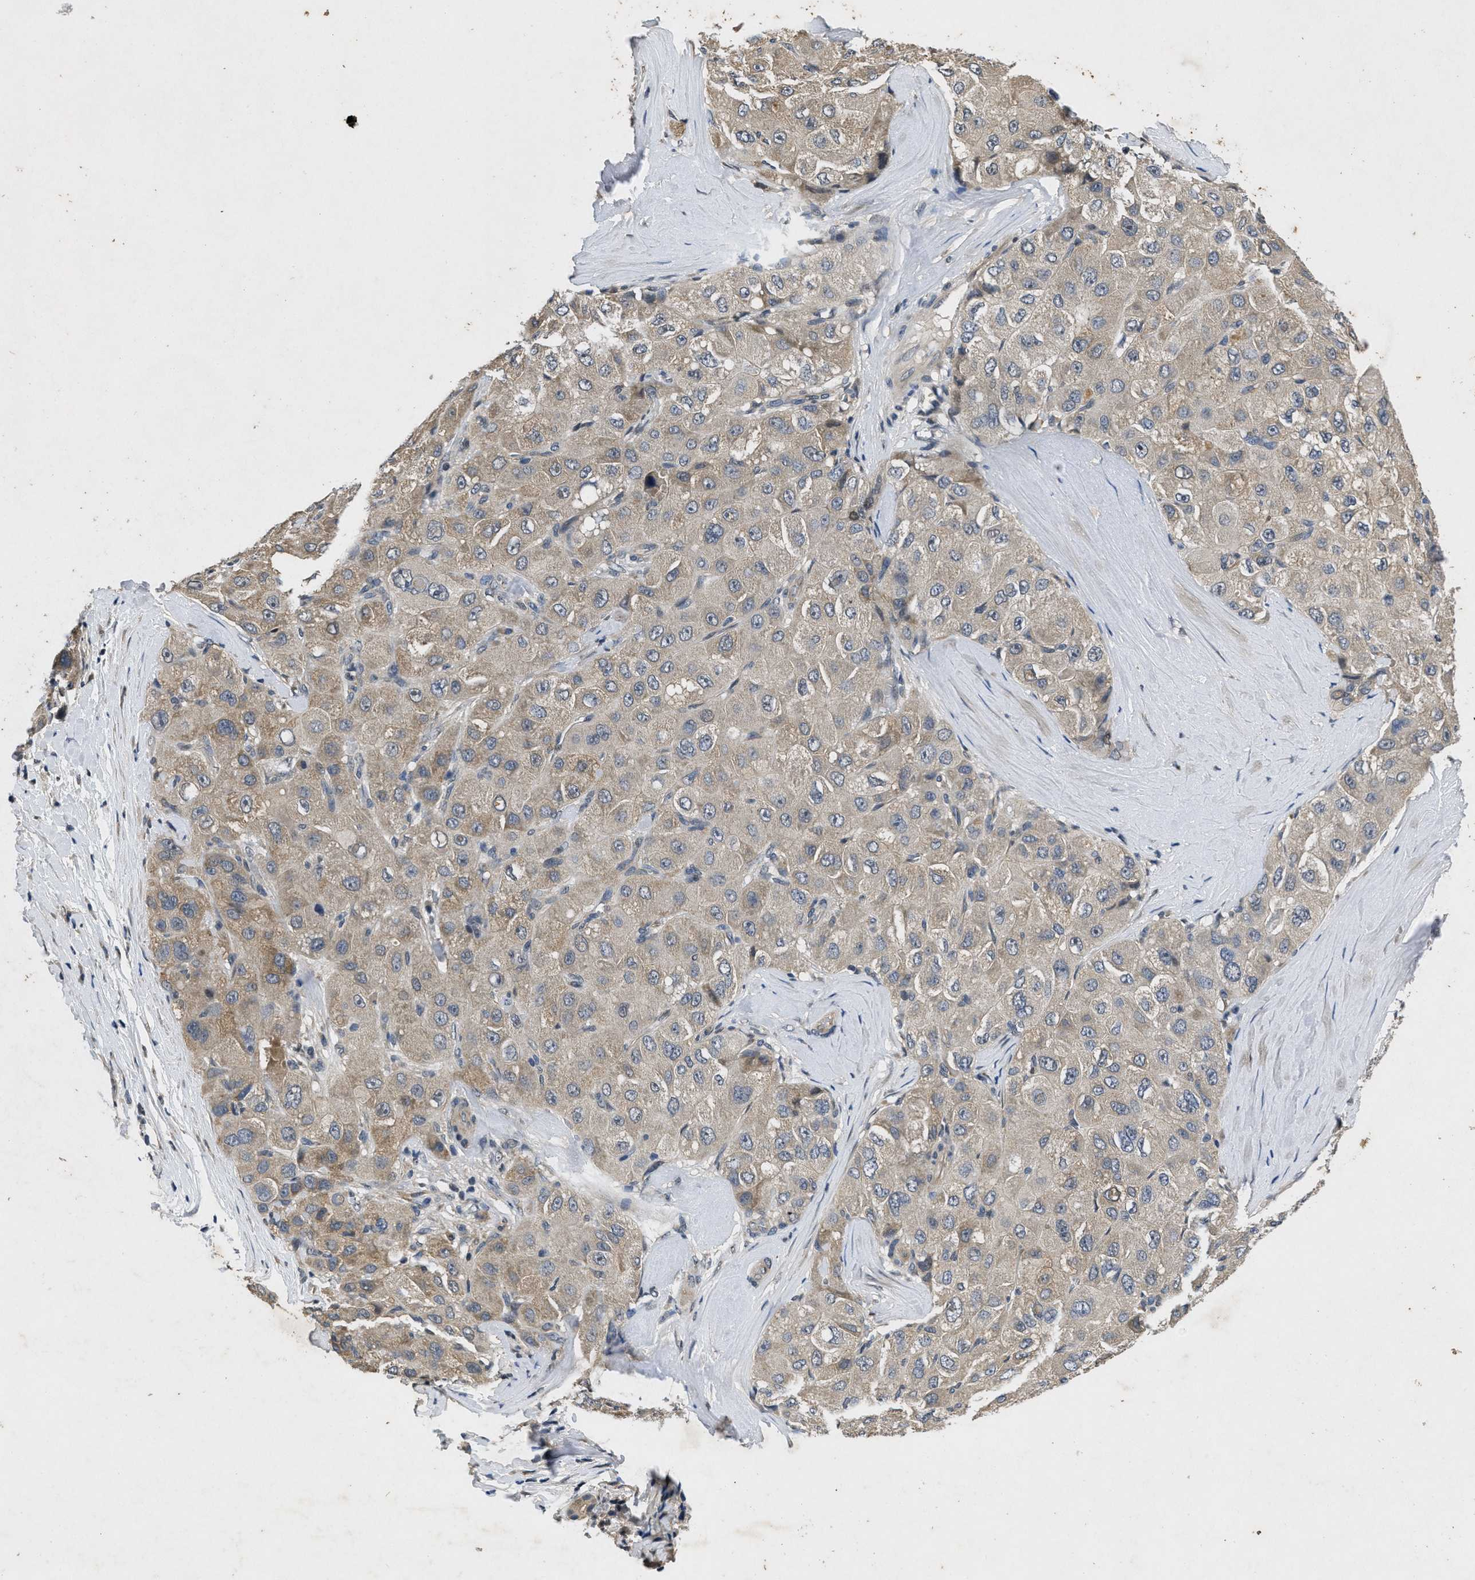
{"staining": {"intensity": "weak", "quantity": "25%-75%", "location": "cytoplasmic/membranous"}, "tissue": "liver cancer", "cell_type": "Tumor cells", "image_type": "cancer", "snomed": [{"axis": "morphology", "description": "Carcinoma, Hepatocellular, NOS"}, {"axis": "topography", "description": "Liver"}], "caption": "Immunohistochemical staining of hepatocellular carcinoma (liver) exhibits low levels of weak cytoplasmic/membranous staining in about 25%-75% of tumor cells. (DAB (3,3'-diaminobenzidine) IHC, brown staining for protein, blue staining for nuclei).", "gene": "PAPOLG", "patient": {"sex": "male", "age": 80}}